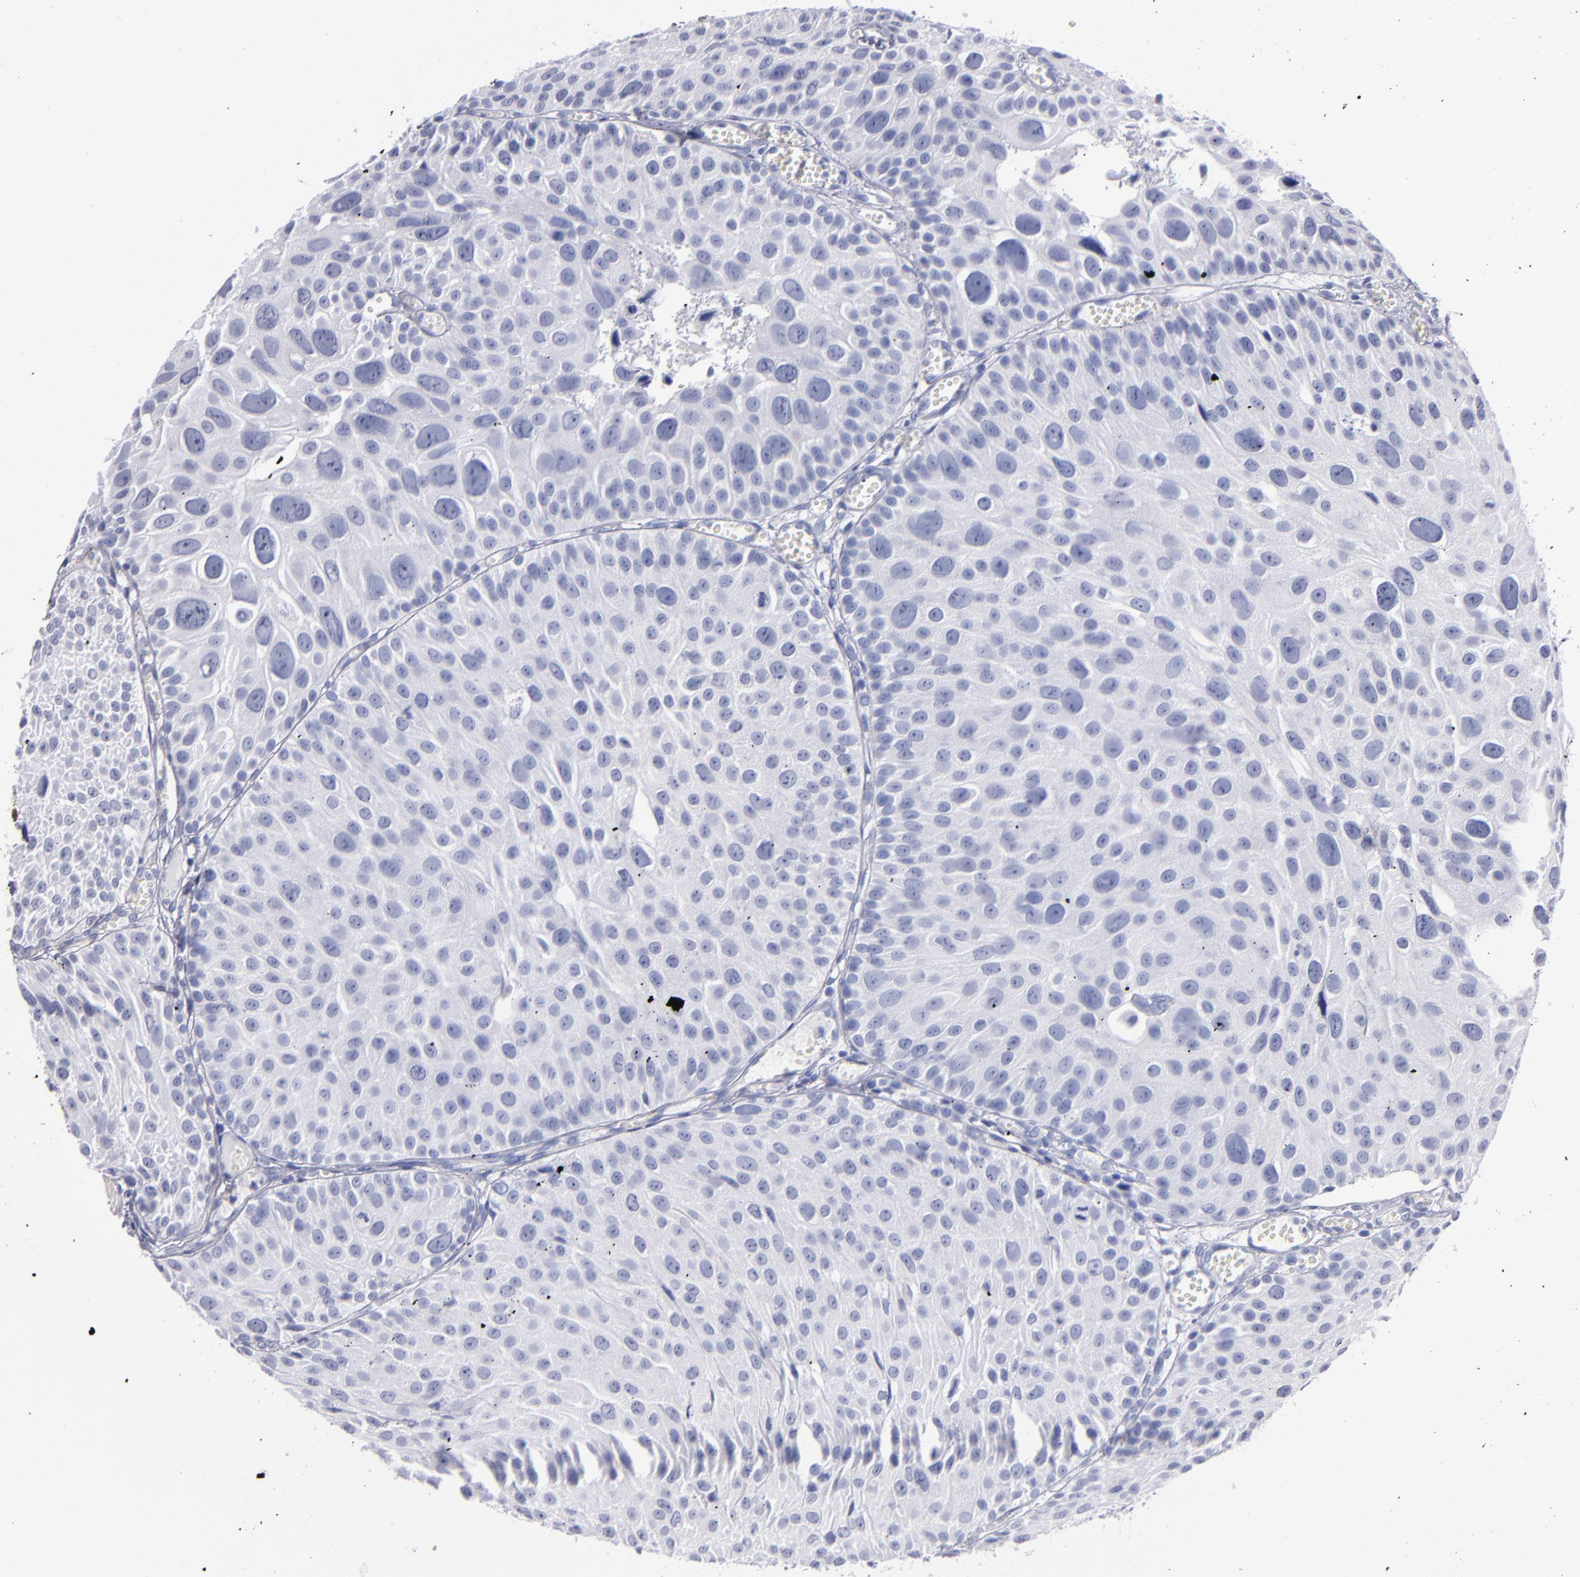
{"staining": {"intensity": "negative", "quantity": "none", "location": "none"}, "tissue": "urothelial cancer", "cell_type": "Tumor cells", "image_type": "cancer", "snomed": [{"axis": "morphology", "description": "Urothelial carcinoma, High grade"}, {"axis": "topography", "description": "Urinary bladder"}], "caption": "Urothelial carcinoma (high-grade) was stained to show a protein in brown. There is no significant staining in tumor cells.", "gene": "LAMC1", "patient": {"sex": "female", "age": 78}}